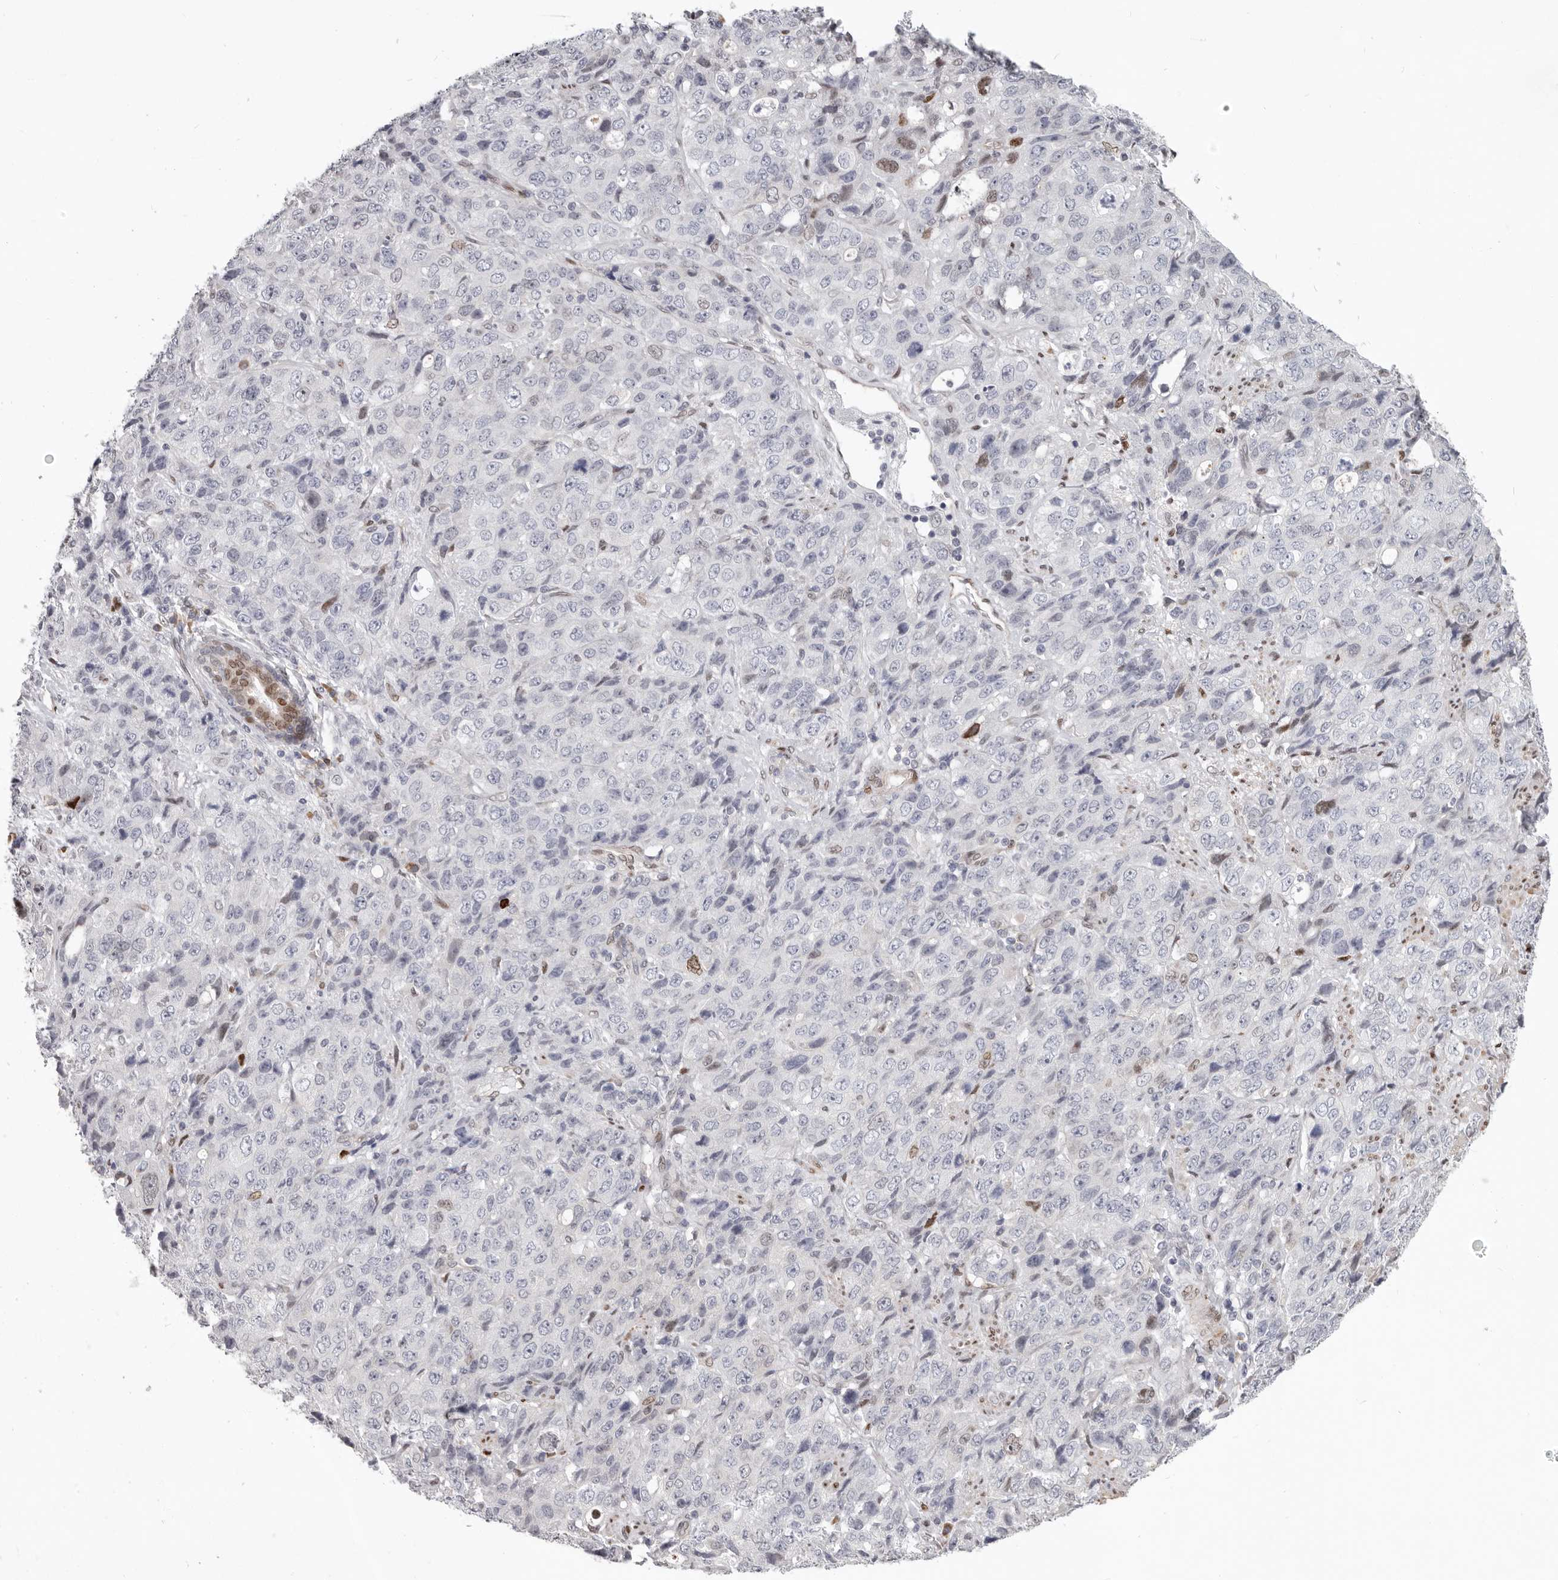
{"staining": {"intensity": "moderate", "quantity": "<25%", "location": "nuclear"}, "tissue": "stomach cancer", "cell_type": "Tumor cells", "image_type": "cancer", "snomed": [{"axis": "morphology", "description": "Adenocarcinoma, NOS"}, {"axis": "topography", "description": "Stomach"}], "caption": "Tumor cells reveal low levels of moderate nuclear positivity in approximately <25% of cells in human stomach cancer (adenocarcinoma).", "gene": "SRP19", "patient": {"sex": "male", "age": 48}}